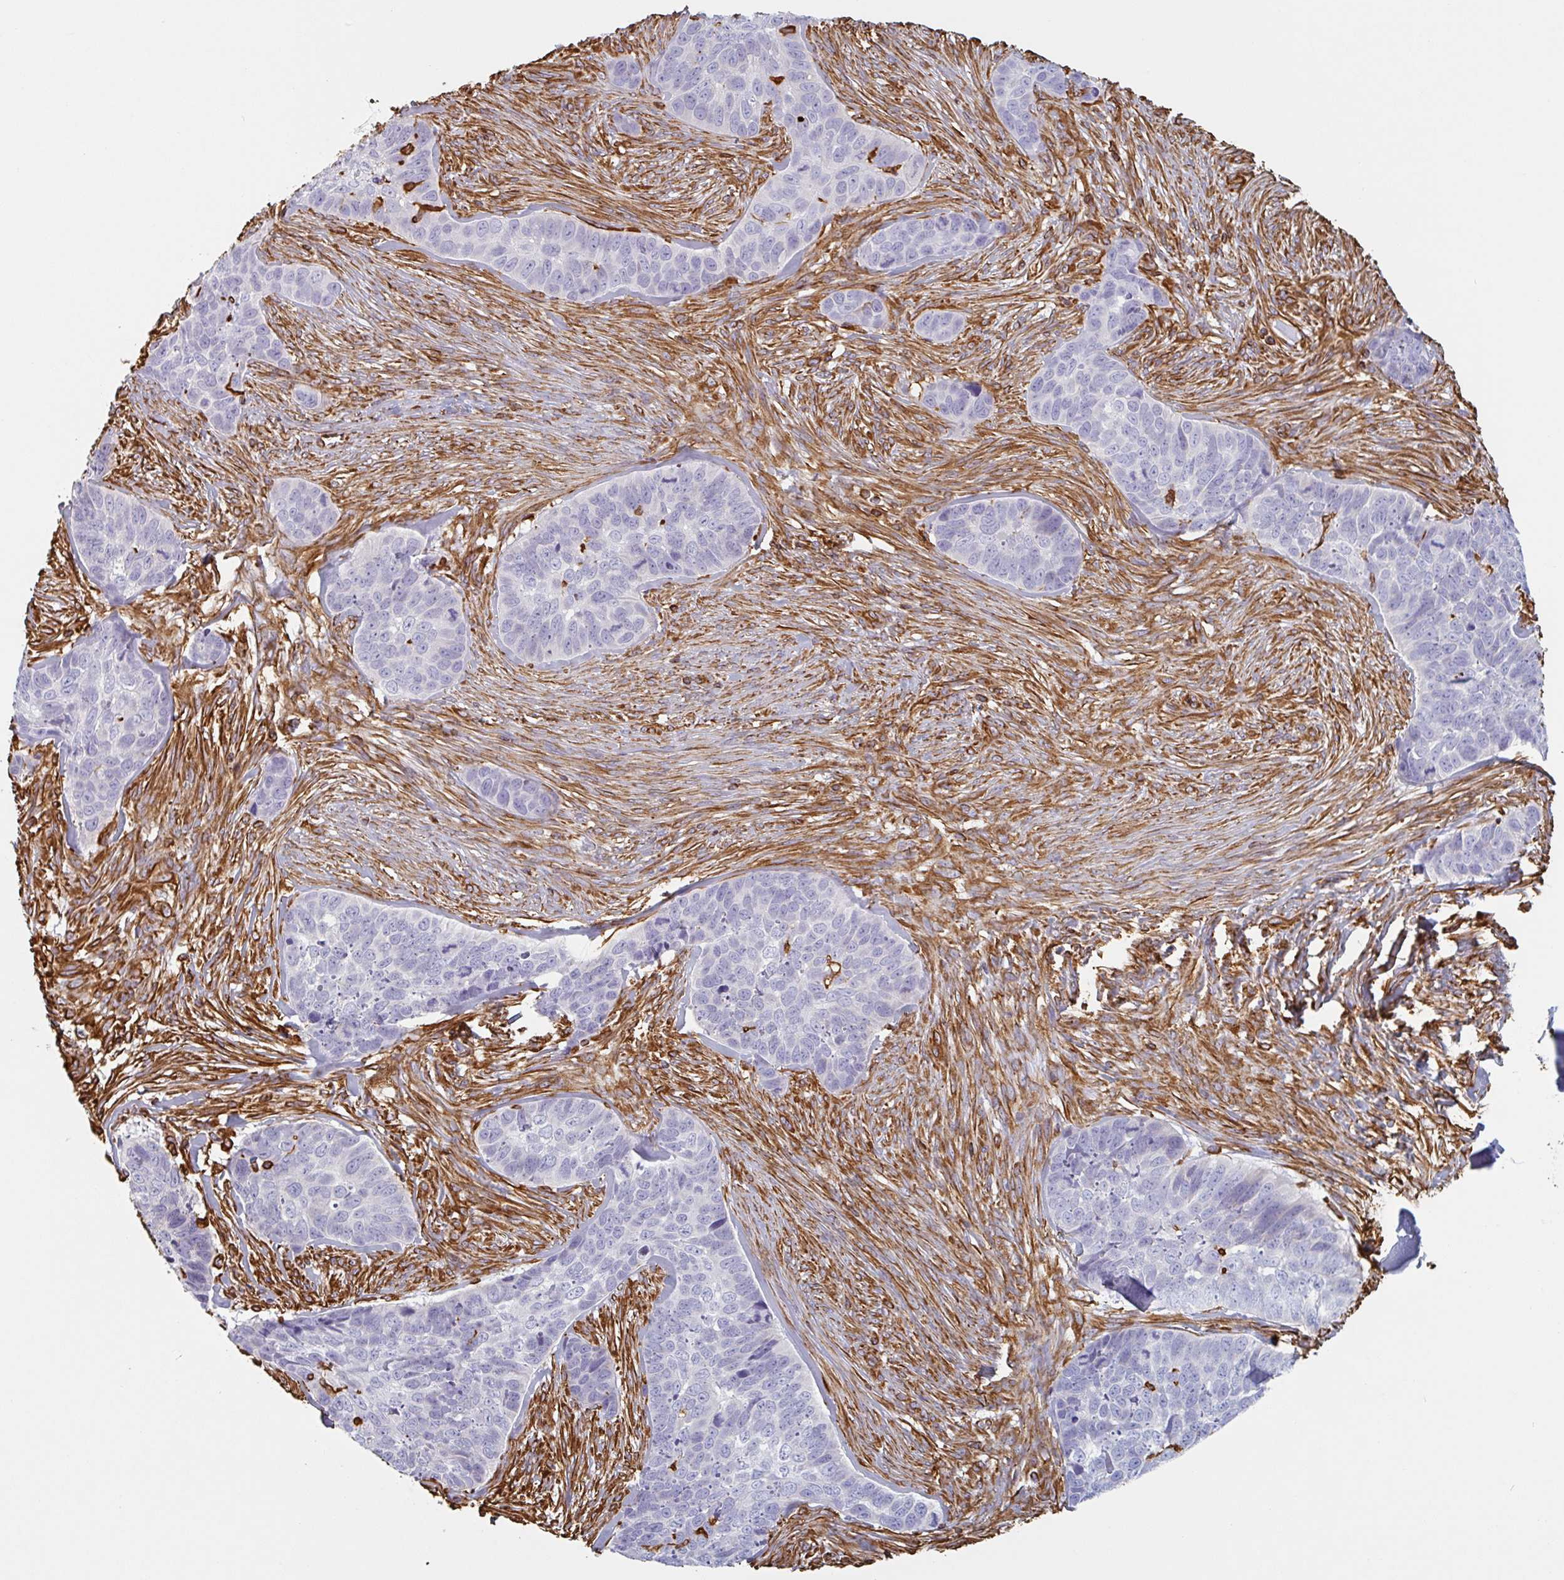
{"staining": {"intensity": "negative", "quantity": "none", "location": "none"}, "tissue": "skin cancer", "cell_type": "Tumor cells", "image_type": "cancer", "snomed": [{"axis": "morphology", "description": "Basal cell carcinoma"}, {"axis": "topography", "description": "Skin"}], "caption": "DAB immunohistochemical staining of skin cancer displays no significant staining in tumor cells.", "gene": "PPFIA1", "patient": {"sex": "female", "age": 82}}